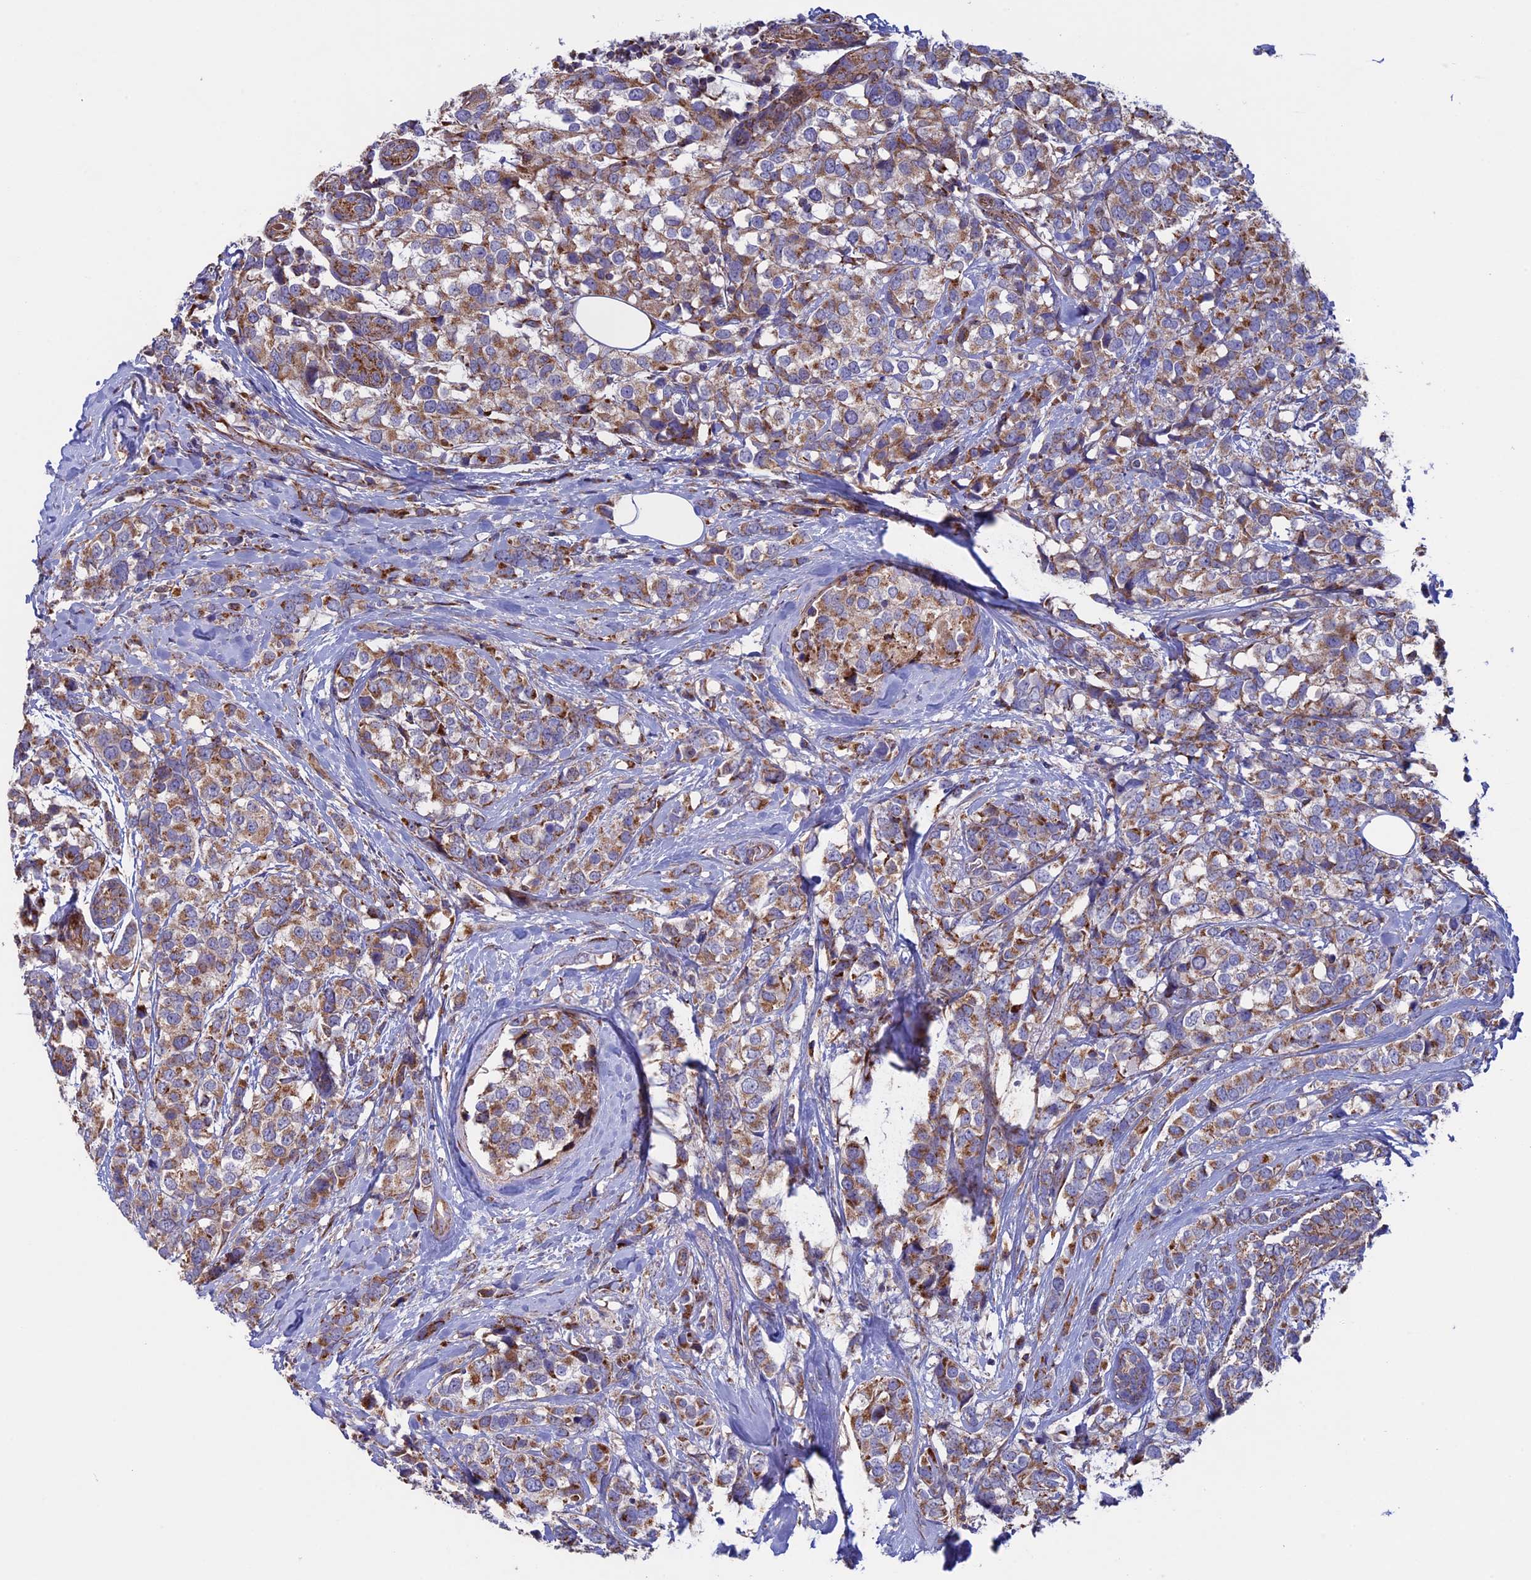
{"staining": {"intensity": "moderate", "quantity": ">75%", "location": "cytoplasmic/membranous"}, "tissue": "breast cancer", "cell_type": "Tumor cells", "image_type": "cancer", "snomed": [{"axis": "morphology", "description": "Lobular carcinoma"}, {"axis": "topography", "description": "Breast"}], "caption": "Immunohistochemistry photomicrograph of human breast cancer (lobular carcinoma) stained for a protein (brown), which displays medium levels of moderate cytoplasmic/membranous staining in about >75% of tumor cells.", "gene": "SLC15A5", "patient": {"sex": "female", "age": 59}}